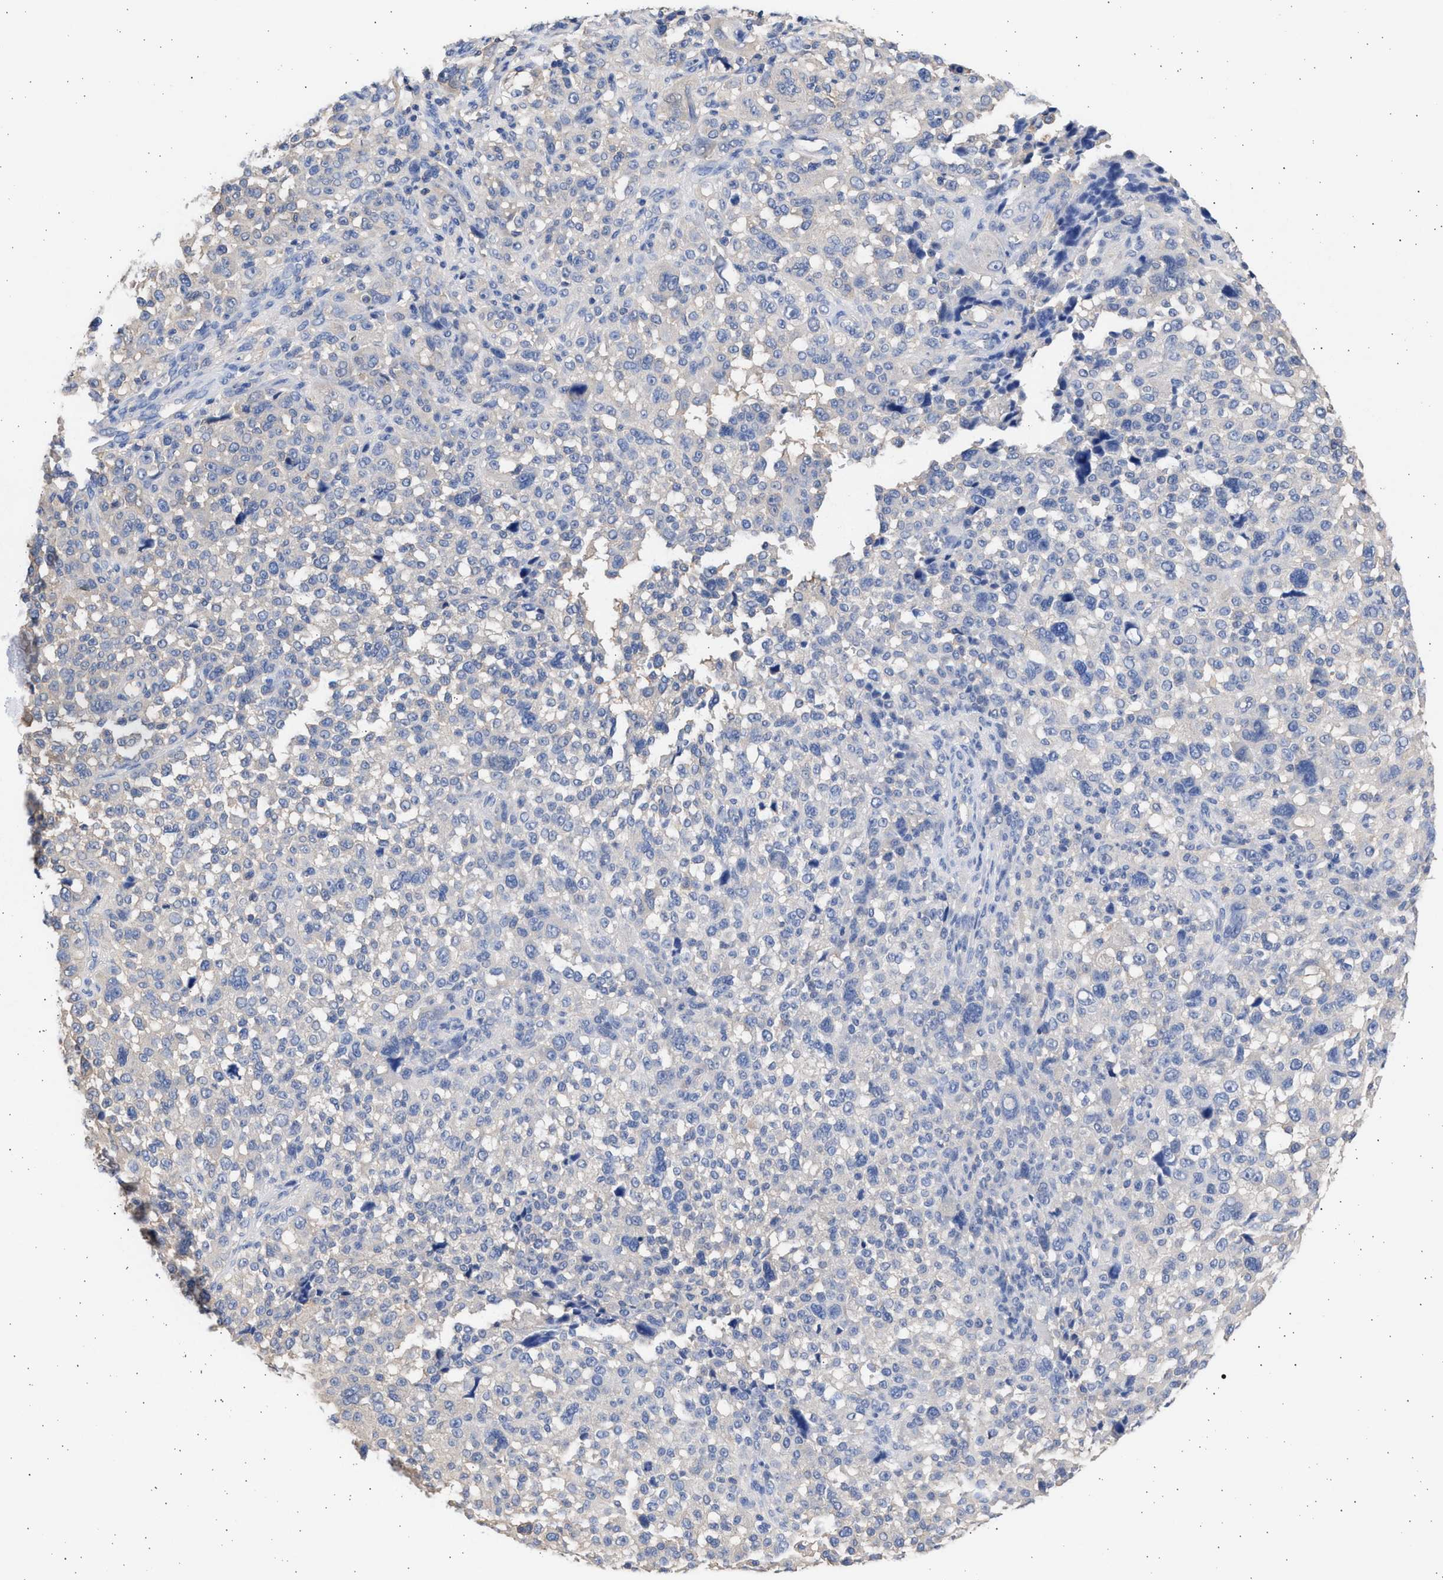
{"staining": {"intensity": "negative", "quantity": "none", "location": "none"}, "tissue": "melanoma", "cell_type": "Tumor cells", "image_type": "cancer", "snomed": [{"axis": "morphology", "description": "Malignant melanoma, NOS"}, {"axis": "topography", "description": "Skin"}], "caption": "High magnification brightfield microscopy of melanoma stained with DAB (brown) and counterstained with hematoxylin (blue): tumor cells show no significant expression.", "gene": "ALDOC", "patient": {"sex": "female", "age": 55}}